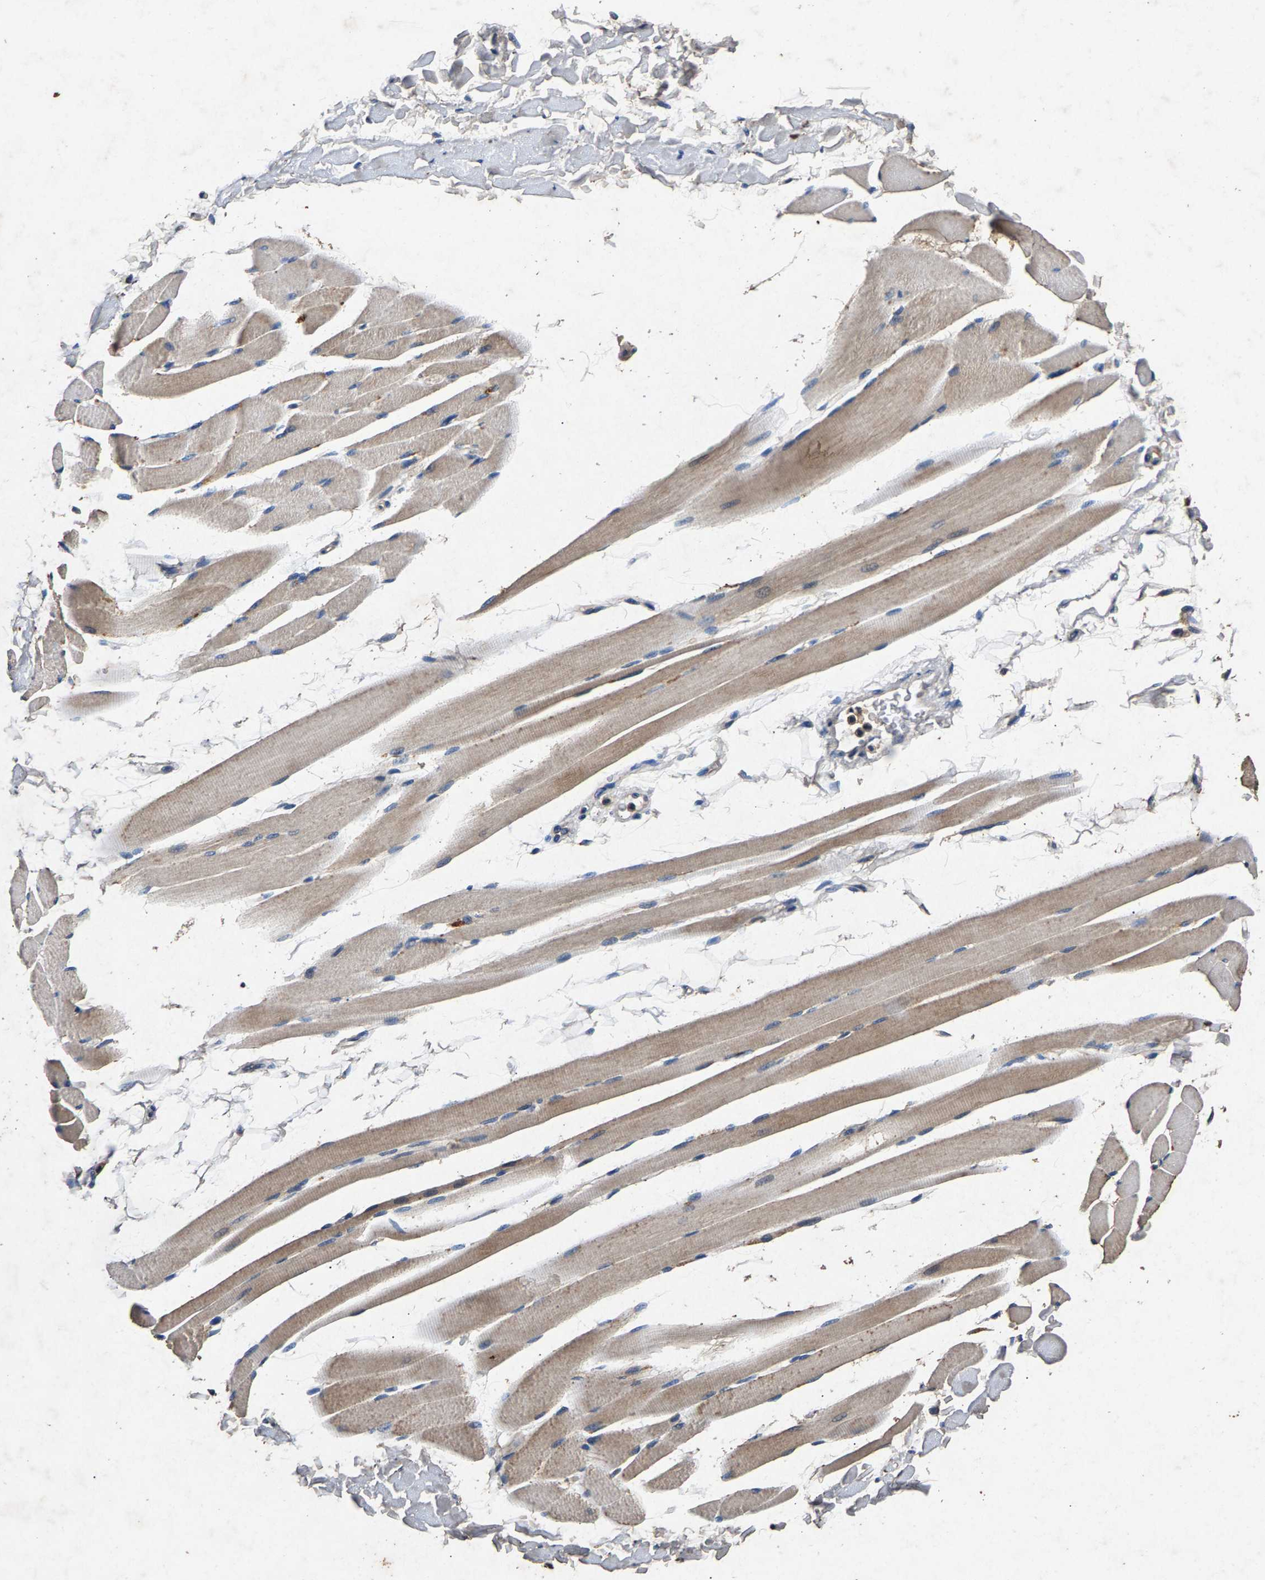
{"staining": {"intensity": "weak", "quantity": ">75%", "location": "cytoplasmic/membranous"}, "tissue": "skeletal muscle", "cell_type": "Myocytes", "image_type": "normal", "snomed": [{"axis": "morphology", "description": "Normal tissue, NOS"}, {"axis": "topography", "description": "Skeletal muscle"}, {"axis": "topography", "description": "Peripheral nerve tissue"}], "caption": "DAB immunohistochemical staining of normal human skeletal muscle exhibits weak cytoplasmic/membranous protein staining in about >75% of myocytes. The protein of interest is shown in brown color, while the nuclei are stained blue.", "gene": "PPP1CC", "patient": {"sex": "female", "age": 84}}